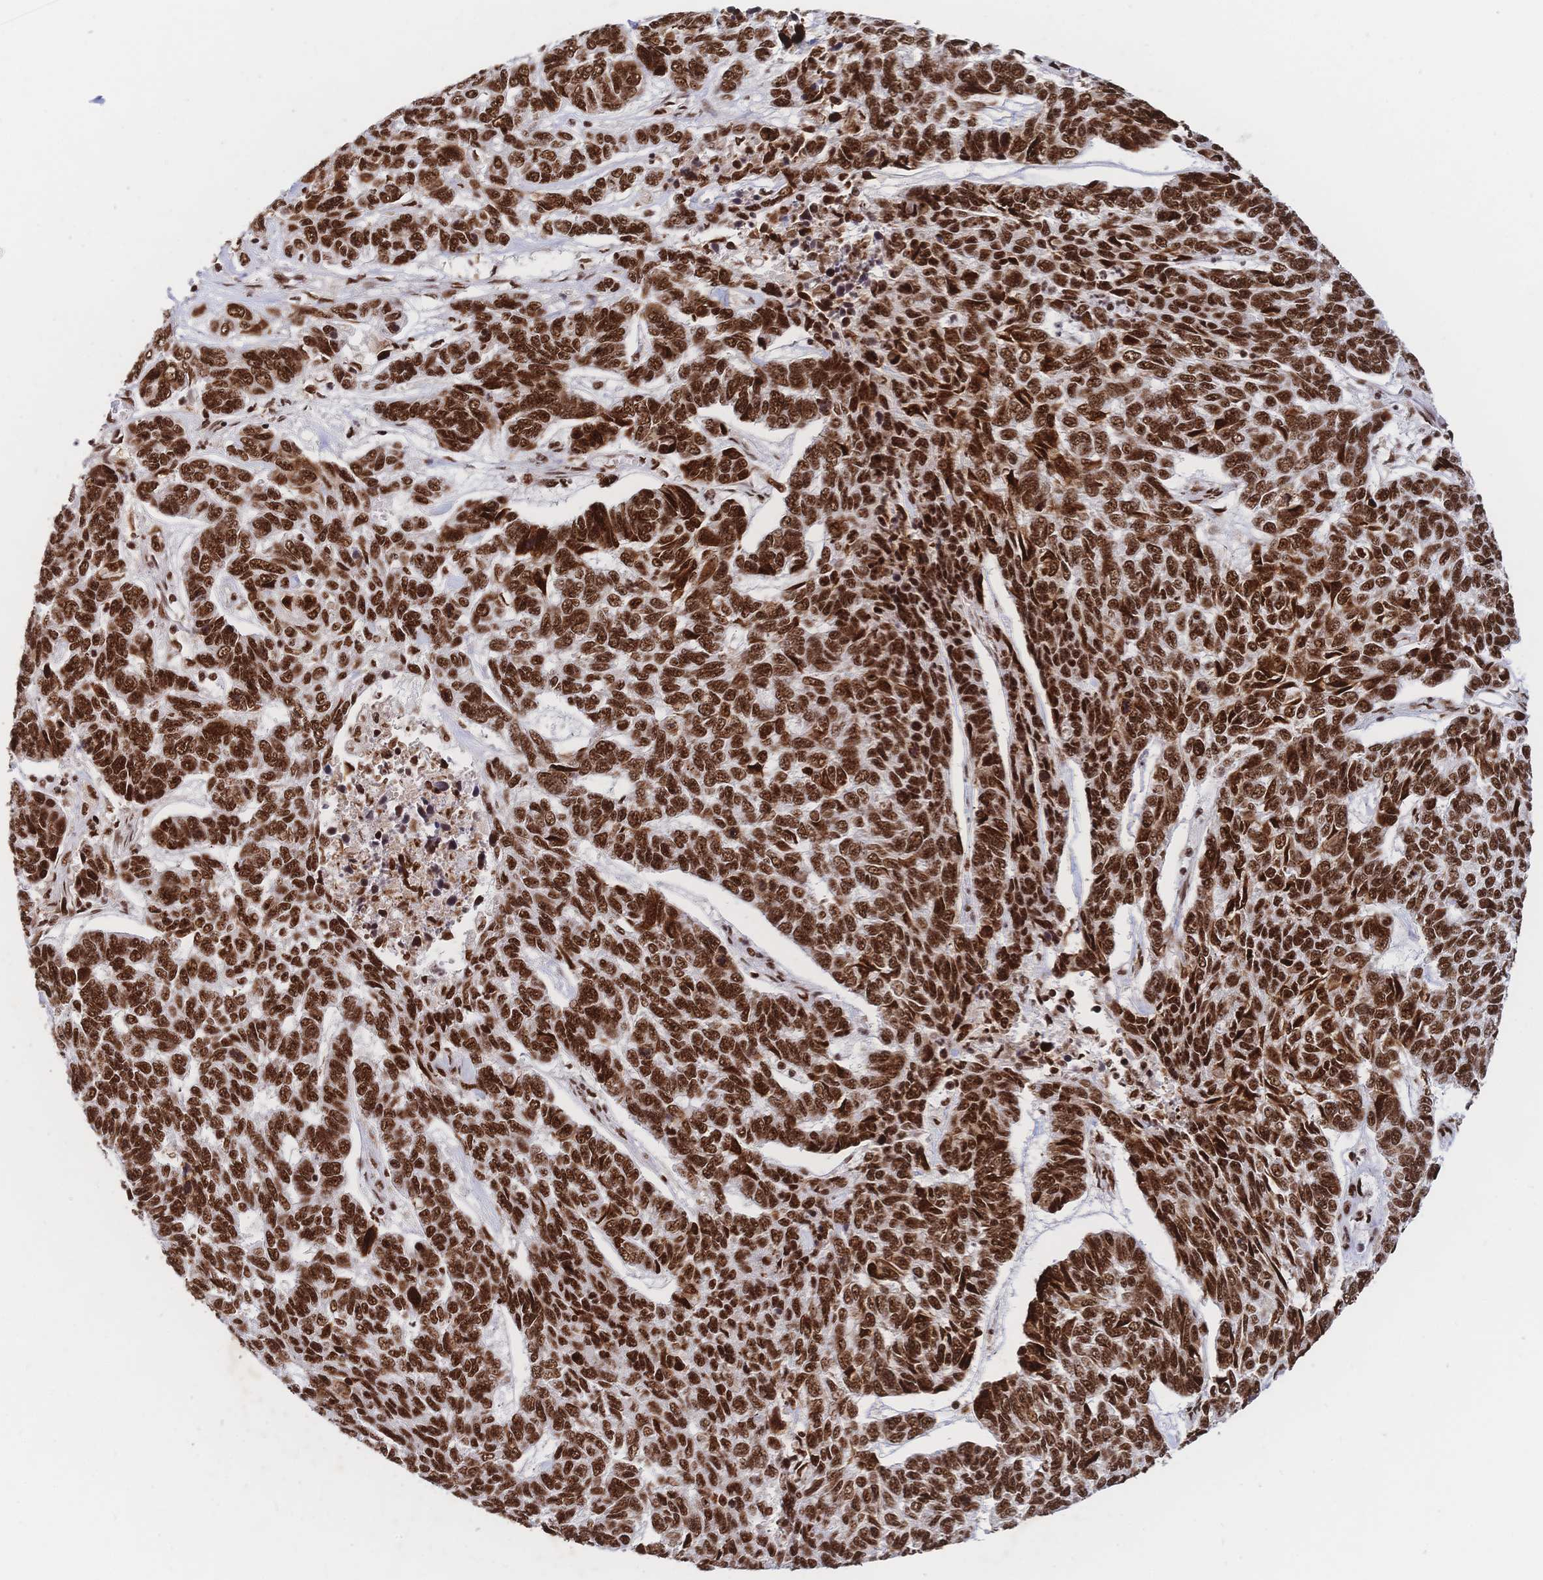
{"staining": {"intensity": "strong", "quantity": ">75%", "location": "nuclear"}, "tissue": "skin cancer", "cell_type": "Tumor cells", "image_type": "cancer", "snomed": [{"axis": "morphology", "description": "Basal cell carcinoma"}, {"axis": "topography", "description": "Skin"}], "caption": "Basal cell carcinoma (skin) stained with DAB IHC shows high levels of strong nuclear positivity in about >75% of tumor cells. The staining was performed using DAB to visualize the protein expression in brown, while the nuclei were stained in blue with hematoxylin (Magnification: 20x).", "gene": "SRSF1", "patient": {"sex": "female", "age": 65}}